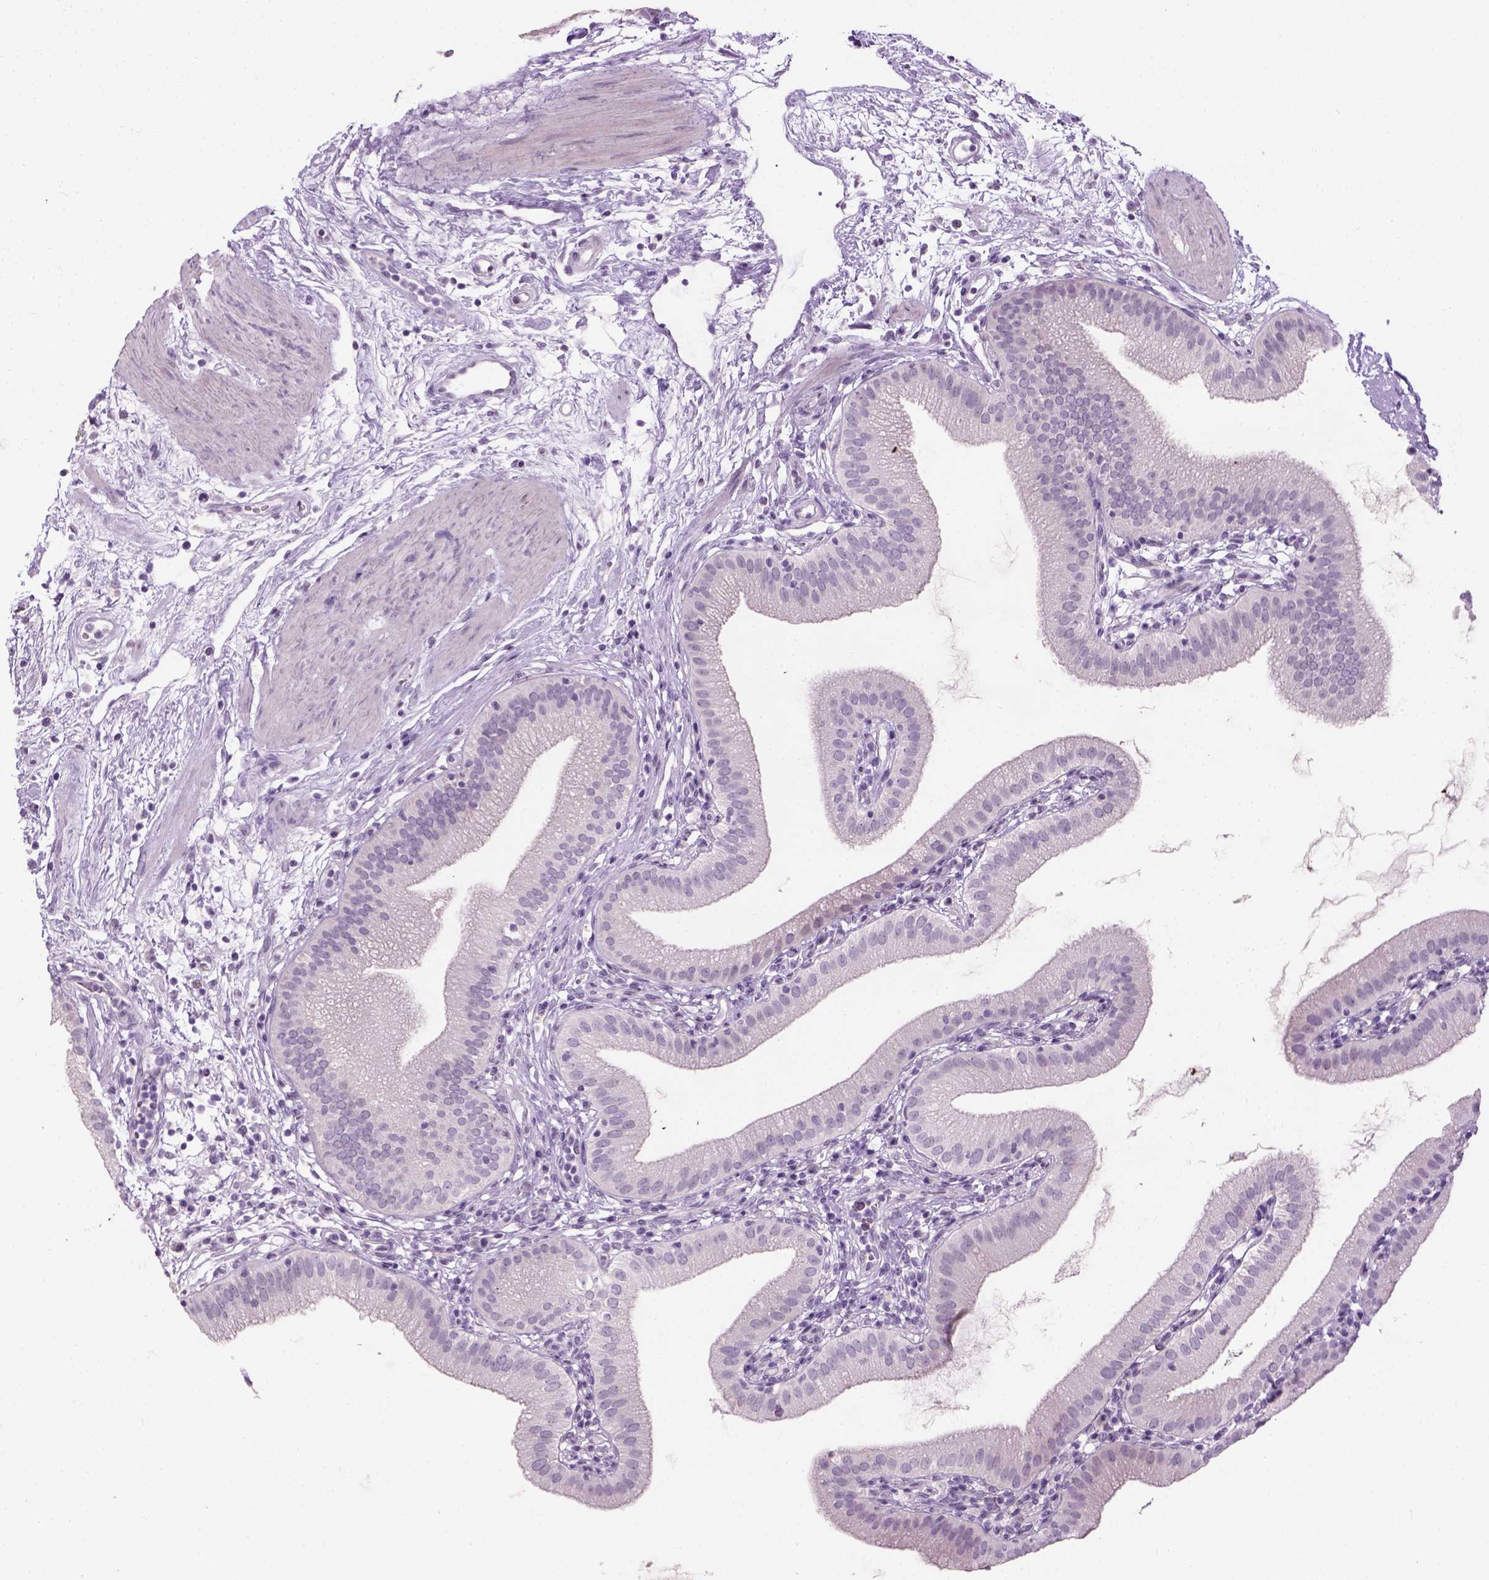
{"staining": {"intensity": "negative", "quantity": "none", "location": "none"}, "tissue": "gallbladder", "cell_type": "Glandular cells", "image_type": "normal", "snomed": [{"axis": "morphology", "description": "Normal tissue, NOS"}, {"axis": "topography", "description": "Gallbladder"}], "caption": "The photomicrograph shows no significant positivity in glandular cells of gallbladder. (Brightfield microscopy of DAB immunohistochemistry (IHC) at high magnification).", "gene": "GABRB2", "patient": {"sex": "female", "age": 65}}